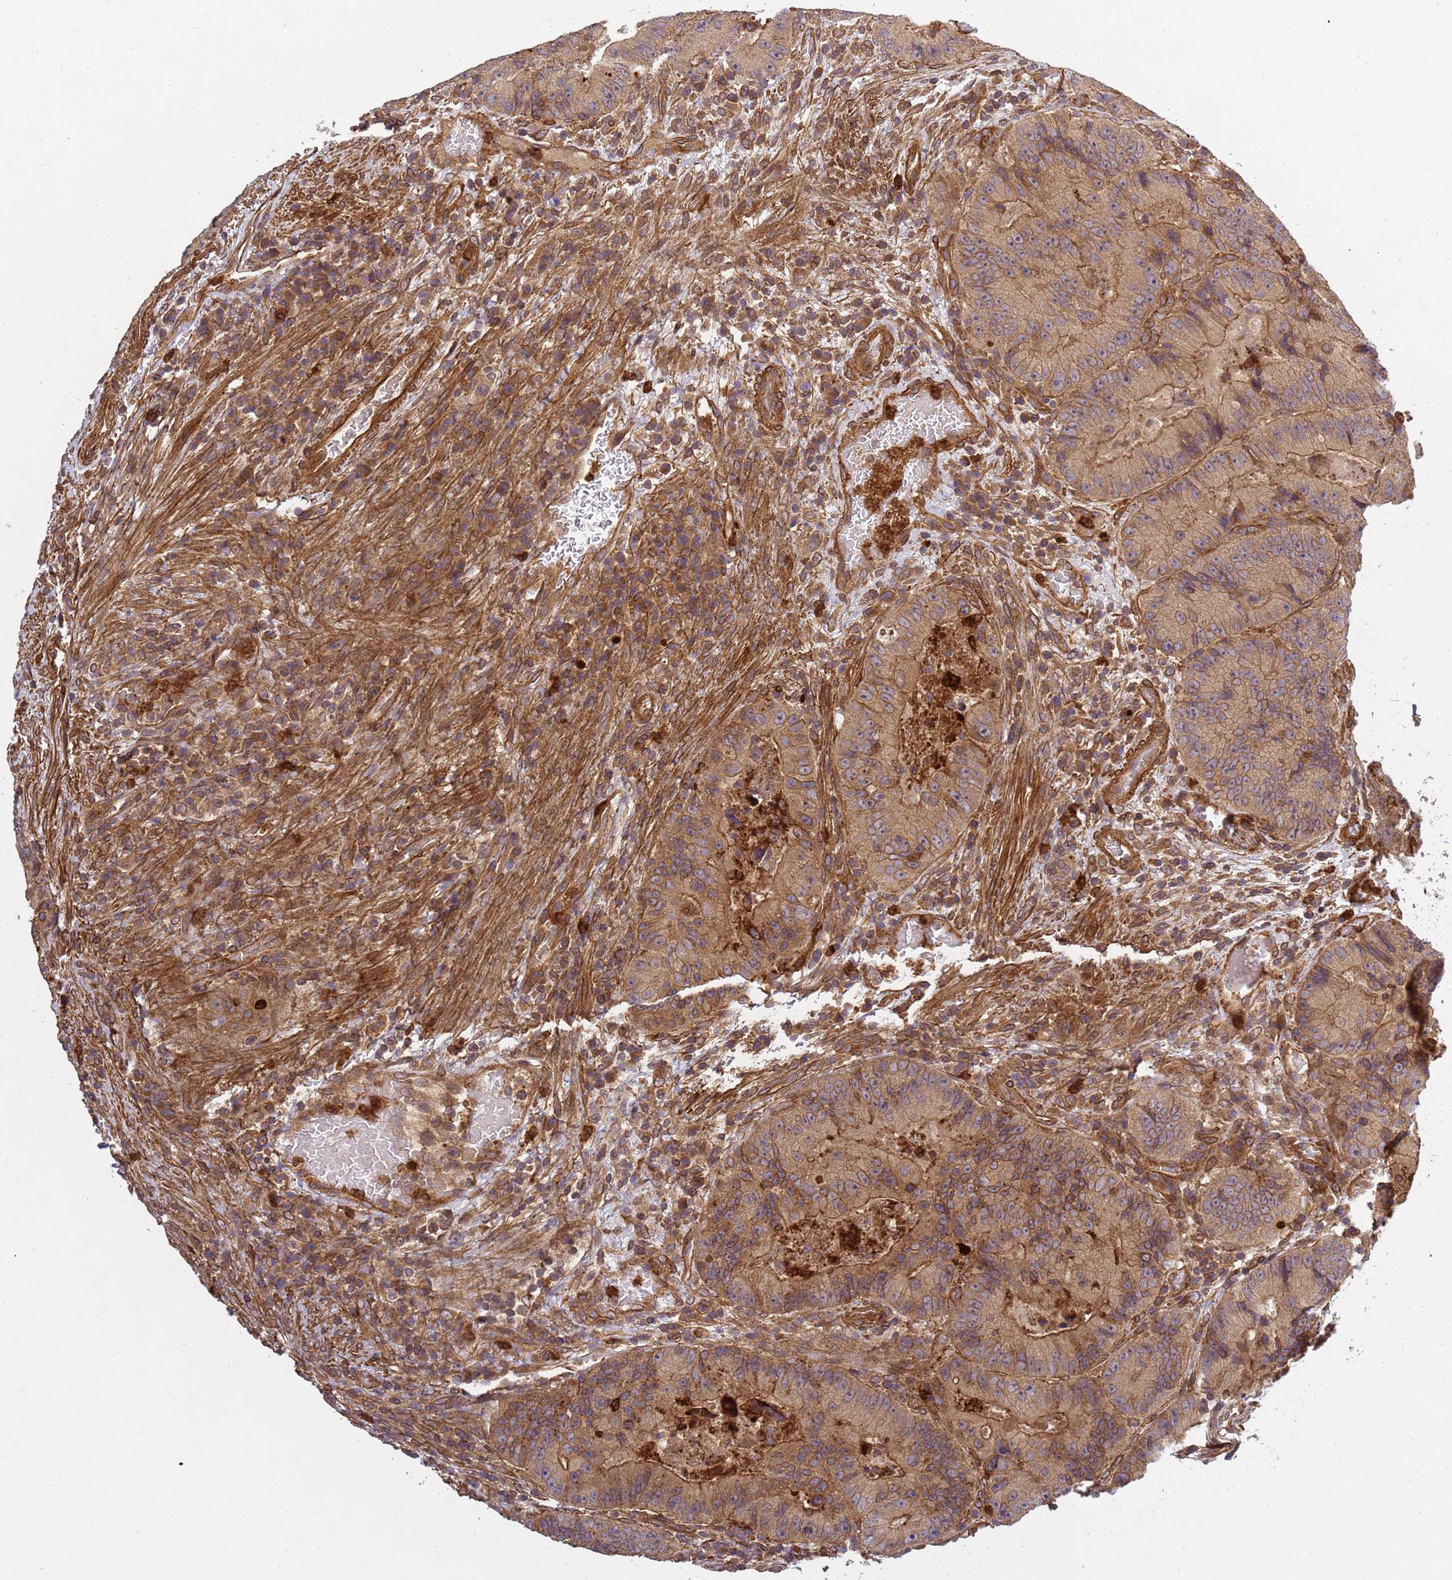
{"staining": {"intensity": "moderate", "quantity": ">75%", "location": "cytoplasmic/membranous"}, "tissue": "colorectal cancer", "cell_type": "Tumor cells", "image_type": "cancer", "snomed": [{"axis": "morphology", "description": "Adenocarcinoma, NOS"}, {"axis": "topography", "description": "Colon"}], "caption": "The immunohistochemical stain shows moderate cytoplasmic/membranous expression in tumor cells of adenocarcinoma (colorectal) tissue. The staining is performed using DAB (3,3'-diaminobenzidine) brown chromogen to label protein expression. The nuclei are counter-stained blue using hematoxylin.", "gene": "C8orf34", "patient": {"sex": "female", "age": 86}}